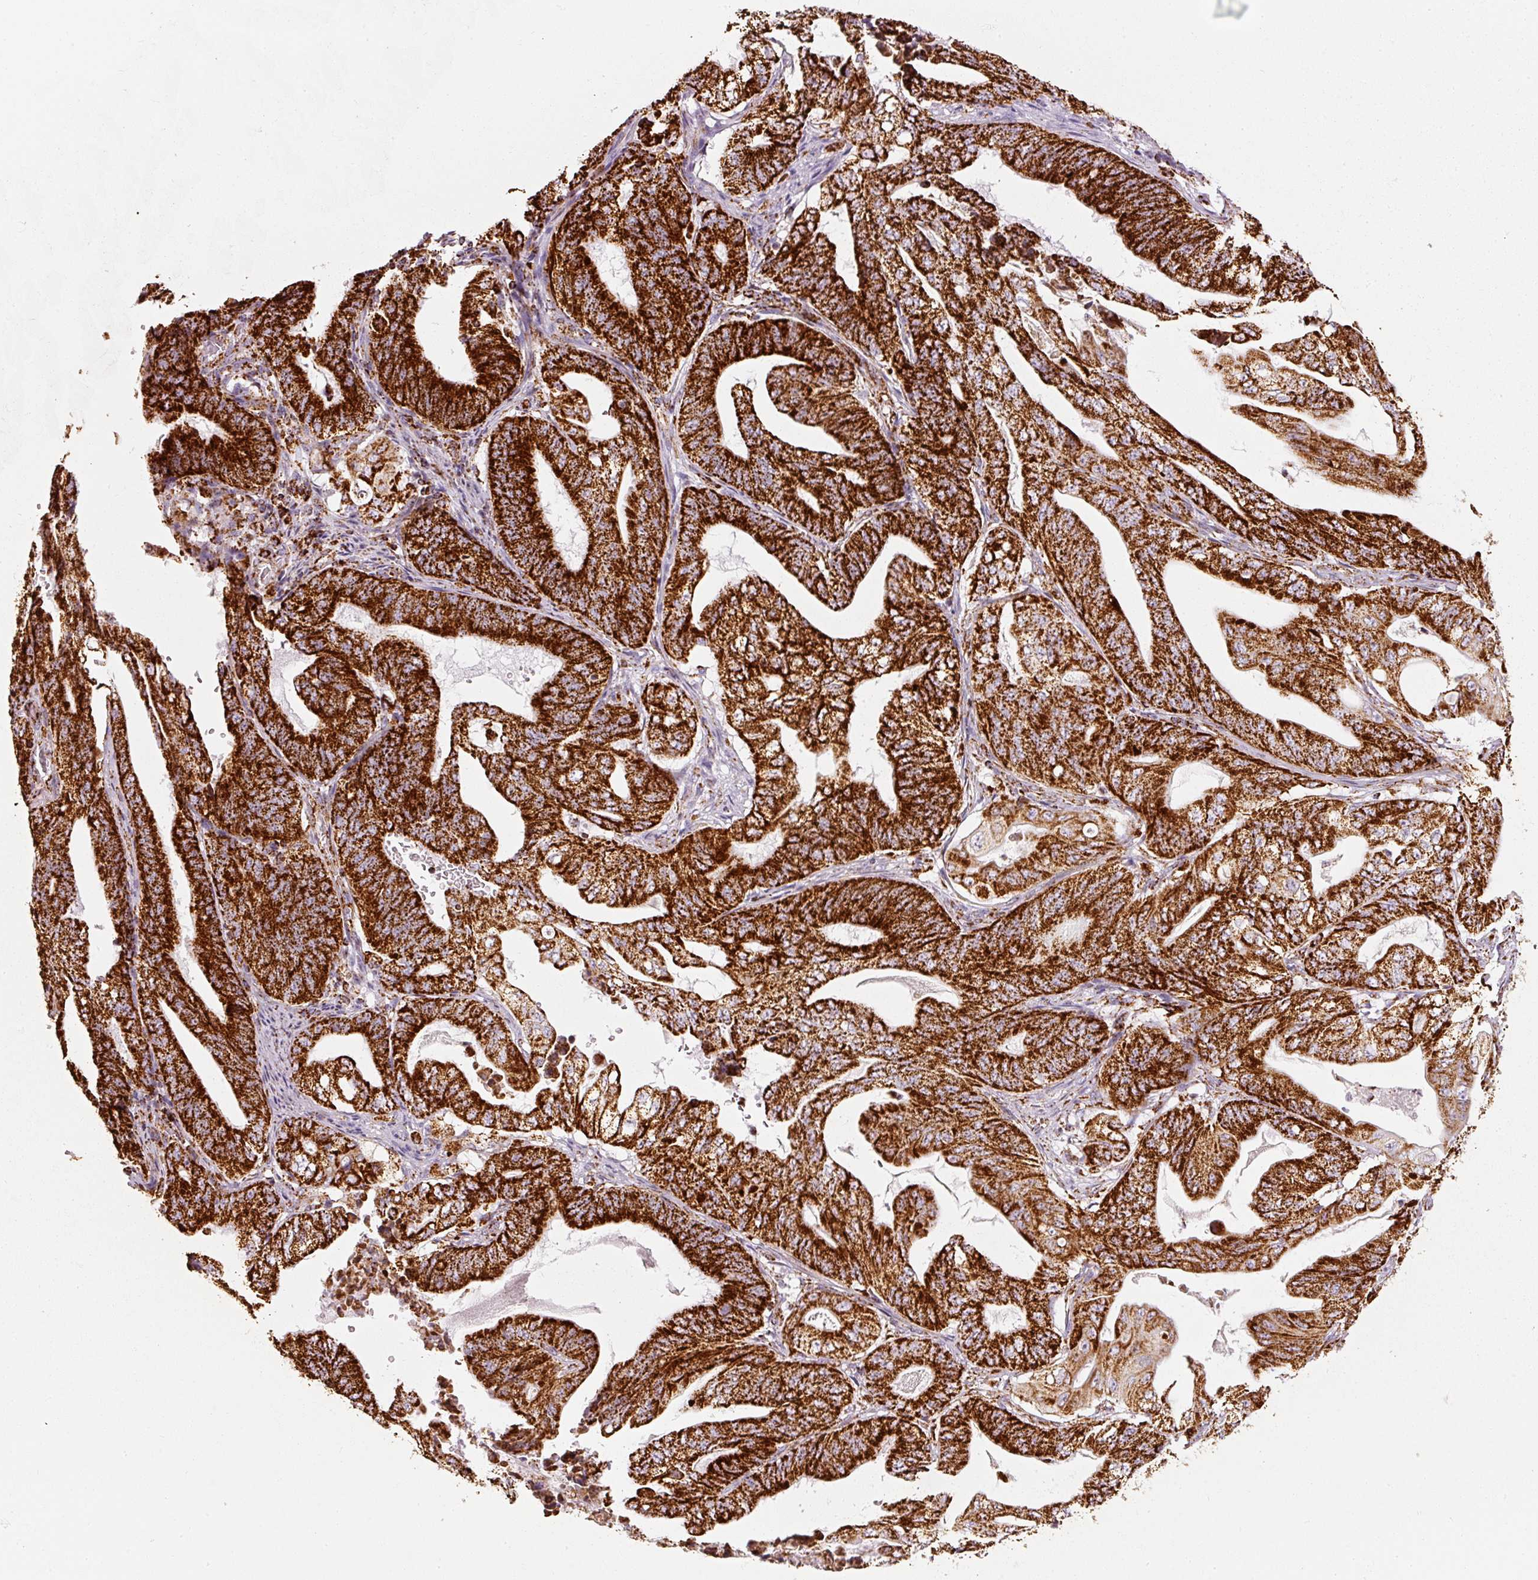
{"staining": {"intensity": "strong", "quantity": ">75%", "location": "cytoplasmic/membranous"}, "tissue": "stomach cancer", "cell_type": "Tumor cells", "image_type": "cancer", "snomed": [{"axis": "morphology", "description": "Adenocarcinoma, NOS"}, {"axis": "topography", "description": "Stomach"}], "caption": "Stomach cancer was stained to show a protein in brown. There is high levels of strong cytoplasmic/membranous positivity in about >75% of tumor cells.", "gene": "MT-CO2", "patient": {"sex": "female", "age": 73}}